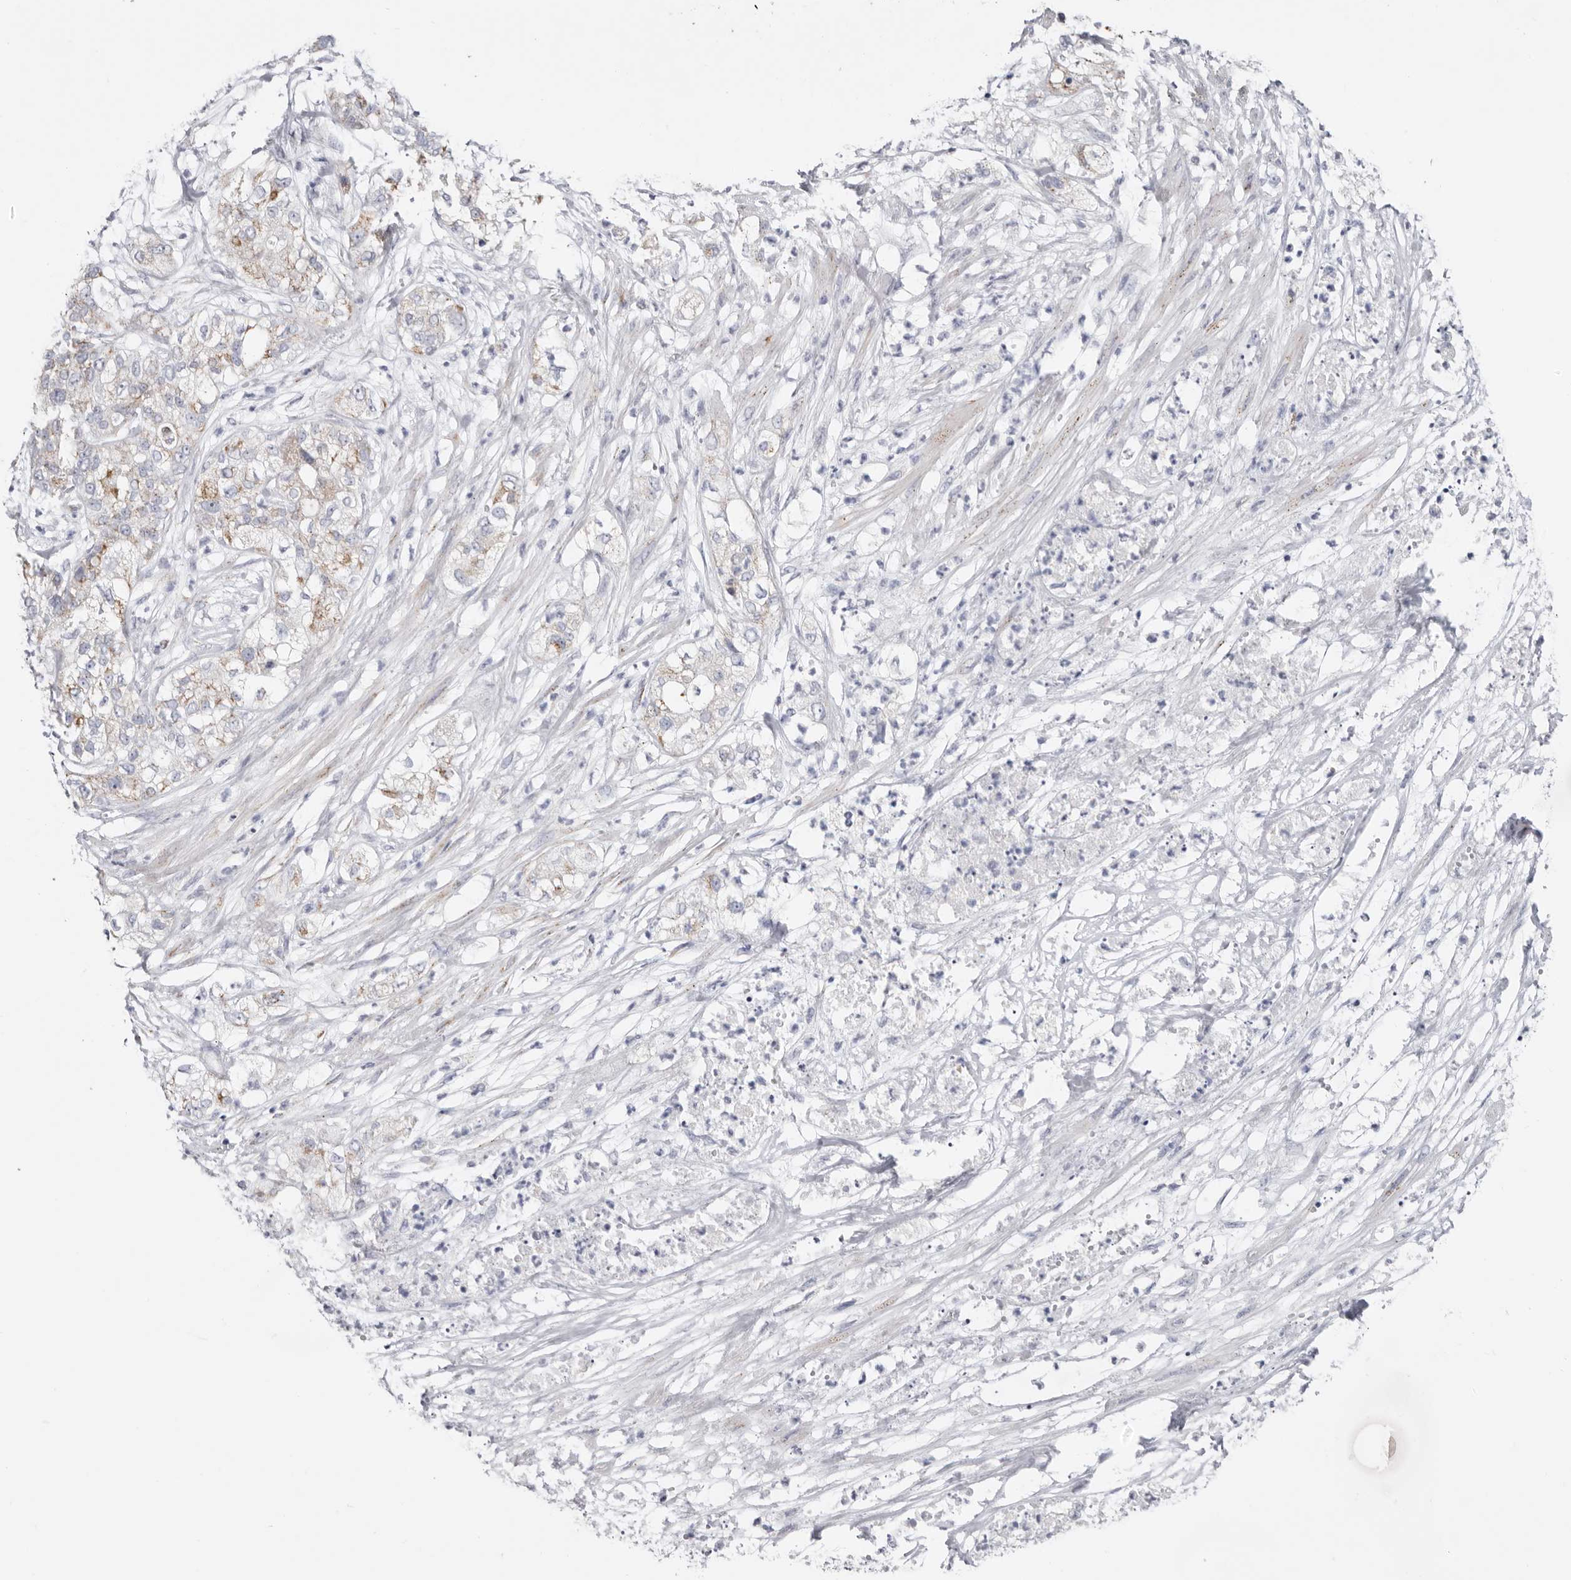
{"staining": {"intensity": "moderate", "quantity": "<25%", "location": "cytoplasmic/membranous"}, "tissue": "pancreatic cancer", "cell_type": "Tumor cells", "image_type": "cancer", "snomed": [{"axis": "morphology", "description": "Adenocarcinoma, NOS"}, {"axis": "topography", "description": "Pancreas"}], "caption": "The photomicrograph reveals immunohistochemical staining of pancreatic cancer. There is moderate cytoplasmic/membranous staining is appreciated in approximately <25% of tumor cells. Nuclei are stained in blue.", "gene": "RSPO2", "patient": {"sex": "female", "age": 78}}